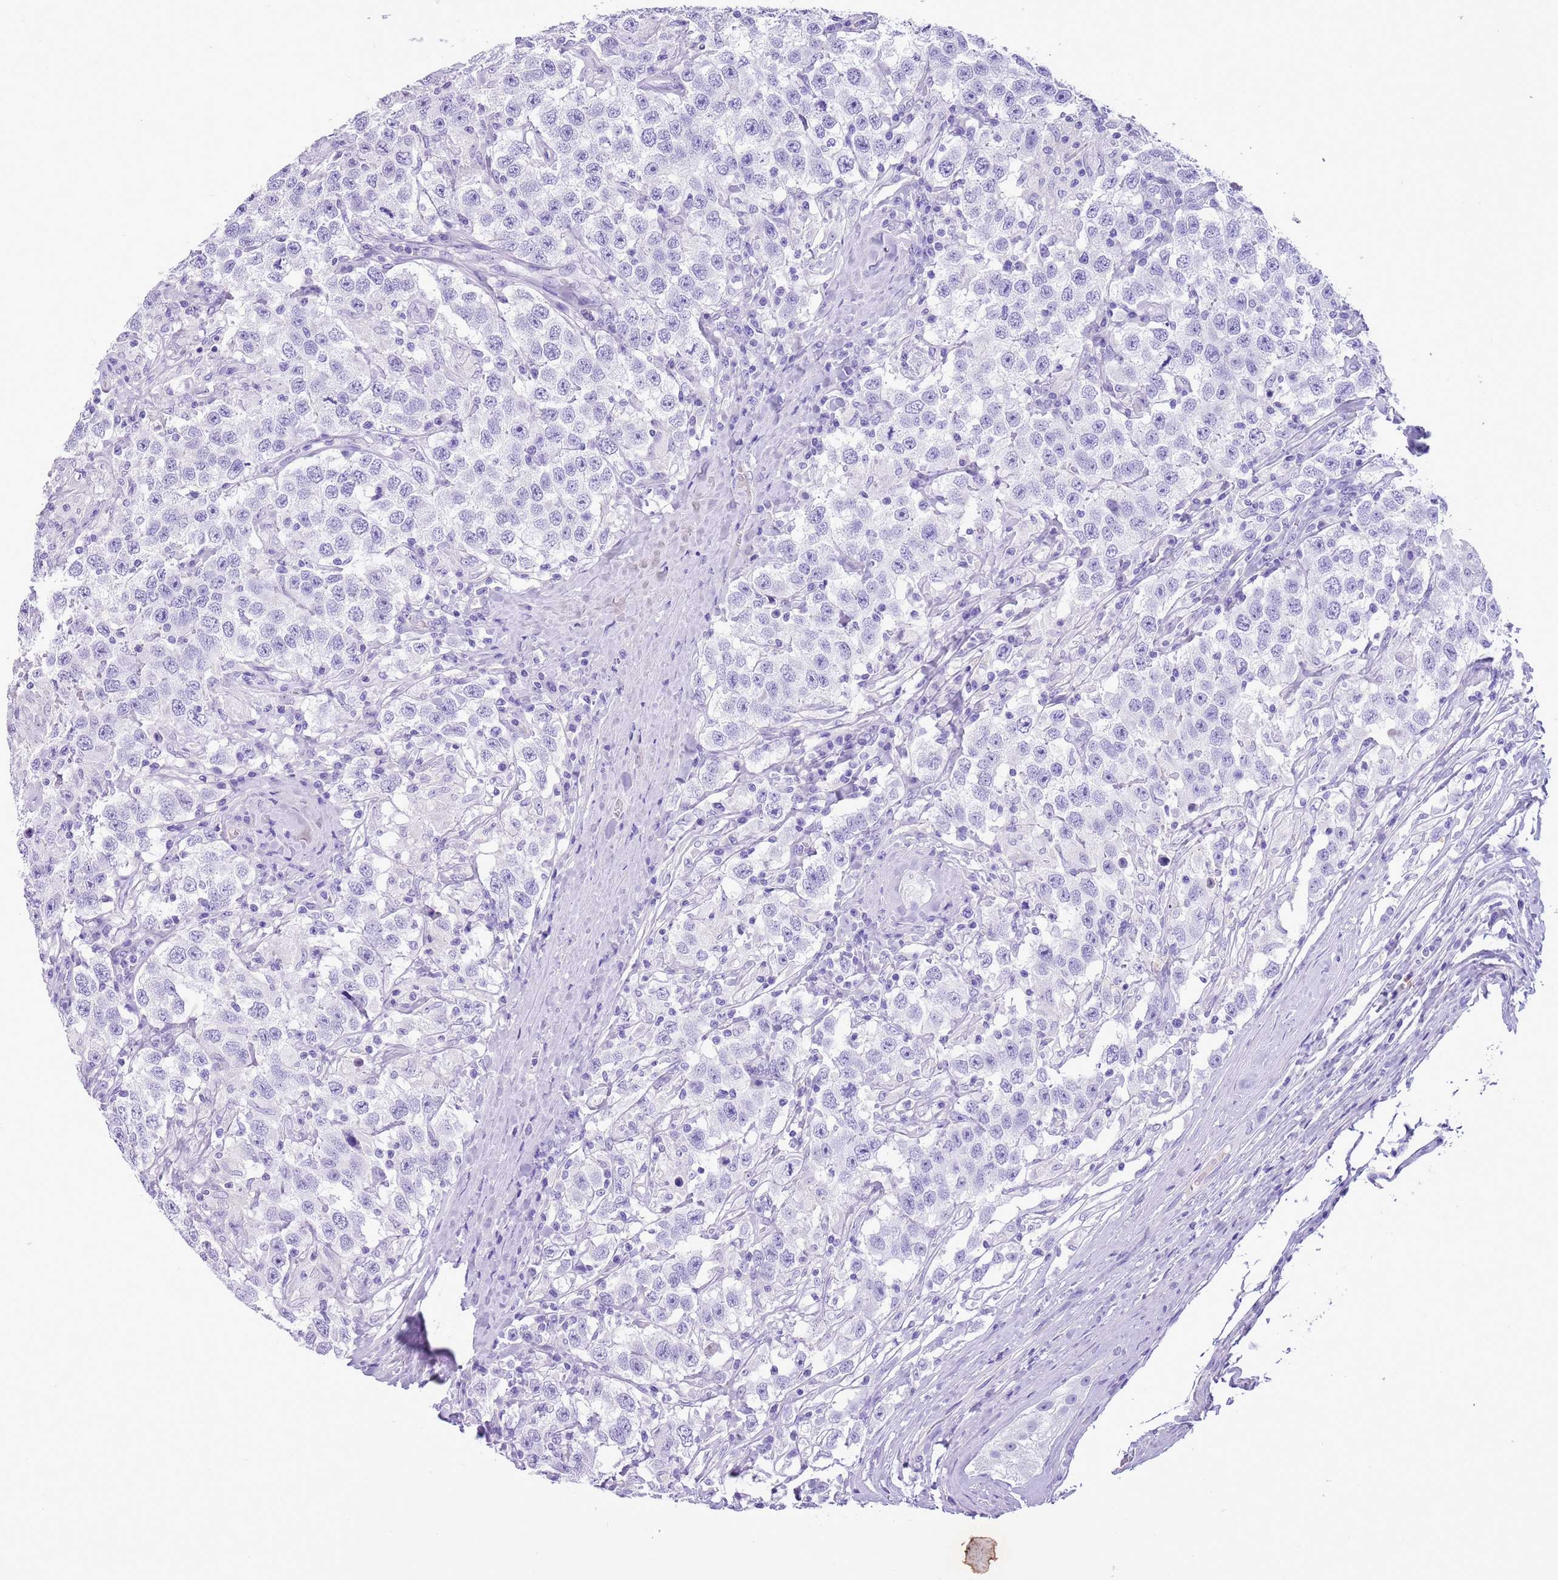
{"staining": {"intensity": "negative", "quantity": "none", "location": "none"}, "tissue": "testis cancer", "cell_type": "Tumor cells", "image_type": "cancer", "snomed": [{"axis": "morphology", "description": "Seminoma, NOS"}, {"axis": "topography", "description": "Testis"}], "caption": "An immunohistochemistry (IHC) image of testis cancer is shown. There is no staining in tumor cells of testis cancer.", "gene": "TBC1D10B", "patient": {"sex": "male", "age": 41}}